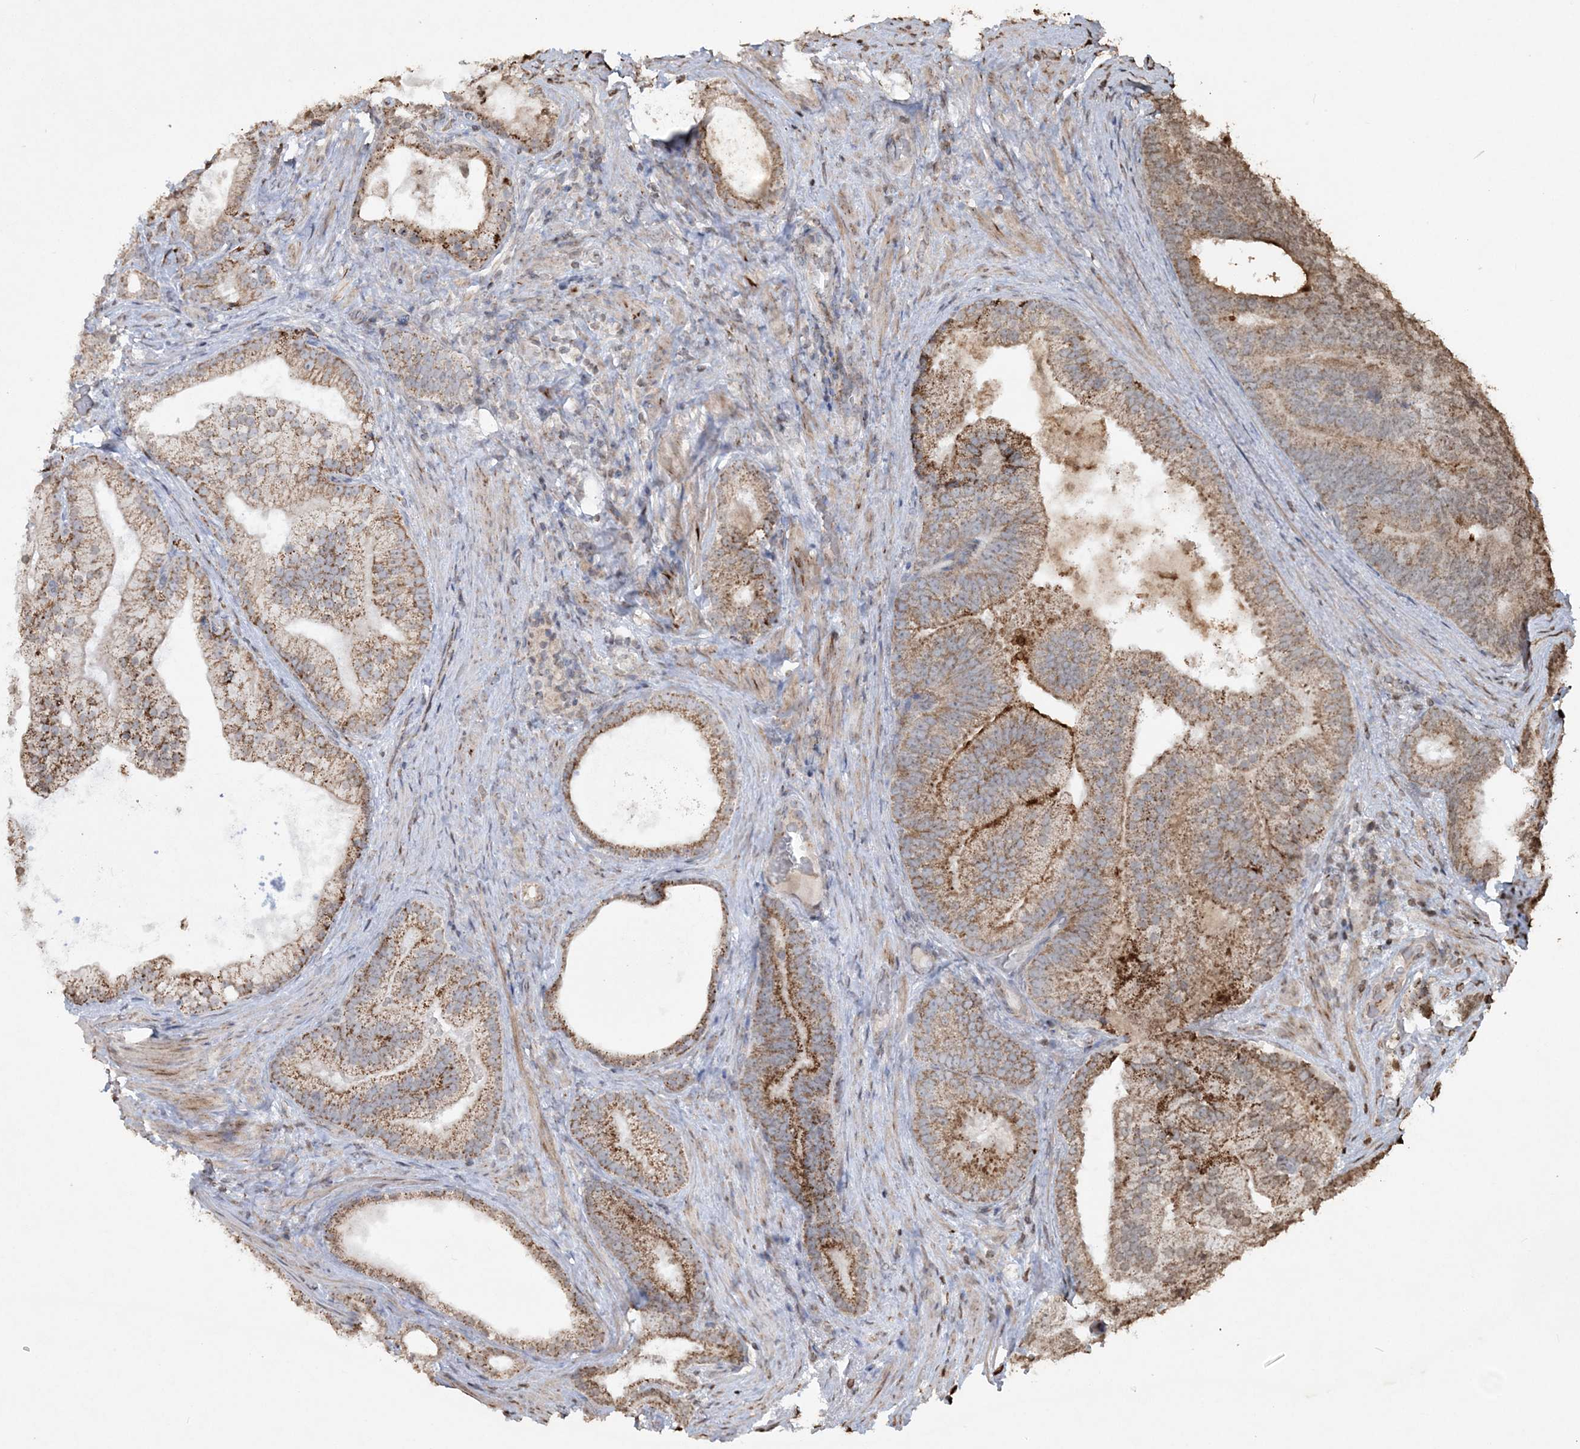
{"staining": {"intensity": "strong", "quantity": "25%-75%", "location": "cytoplasmic/membranous"}, "tissue": "prostate cancer", "cell_type": "Tumor cells", "image_type": "cancer", "snomed": [{"axis": "morphology", "description": "Adenocarcinoma, Low grade"}, {"axis": "topography", "description": "Prostate"}], "caption": "Prostate cancer (adenocarcinoma (low-grade)) stained for a protein demonstrates strong cytoplasmic/membranous positivity in tumor cells.", "gene": "TTC7A", "patient": {"sex": "male", "age": 71}}